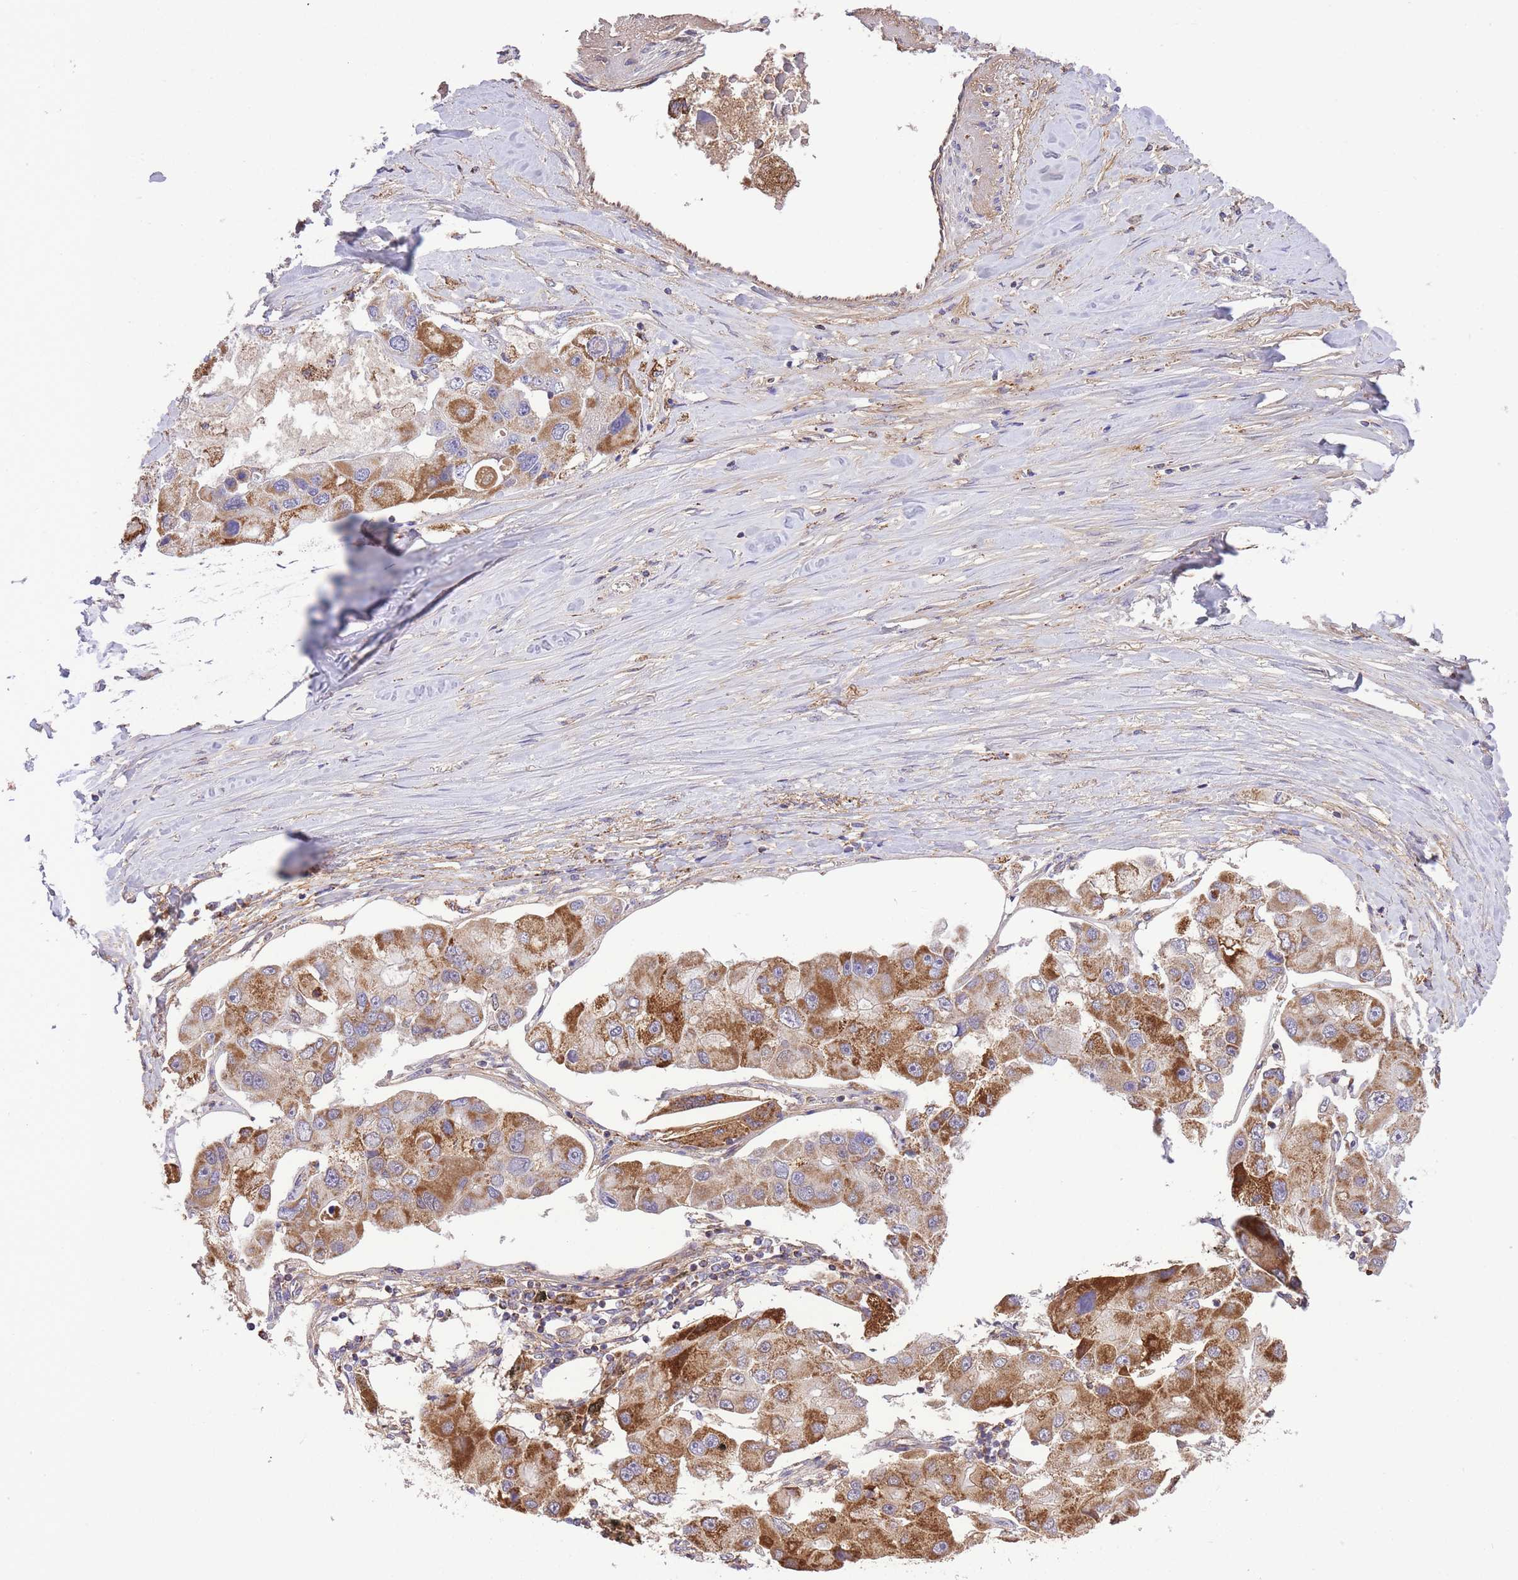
{"staining": {"intensity": "strong", "quantity": "25%-75%", "location": "cytoplasmic/membranous"}, "tissue": "lung cancer", "cell_type": "Tumor cells", "image_type": "cancer", "snomed": [{"axis": "morphology", "description": "Adenocarcinoma, NOS"}, {"axis": "topography", "description": "Lung"}], "caption": "Approximately 25%-75% of tumor cells in adenocarcinoma (lung) display strong cytoplasmic/membranous protein expression as visualized by brown immunohistochemical staining.", "gene": "ST3GAL3", "patient": {"sex": "female", "age": 54}}